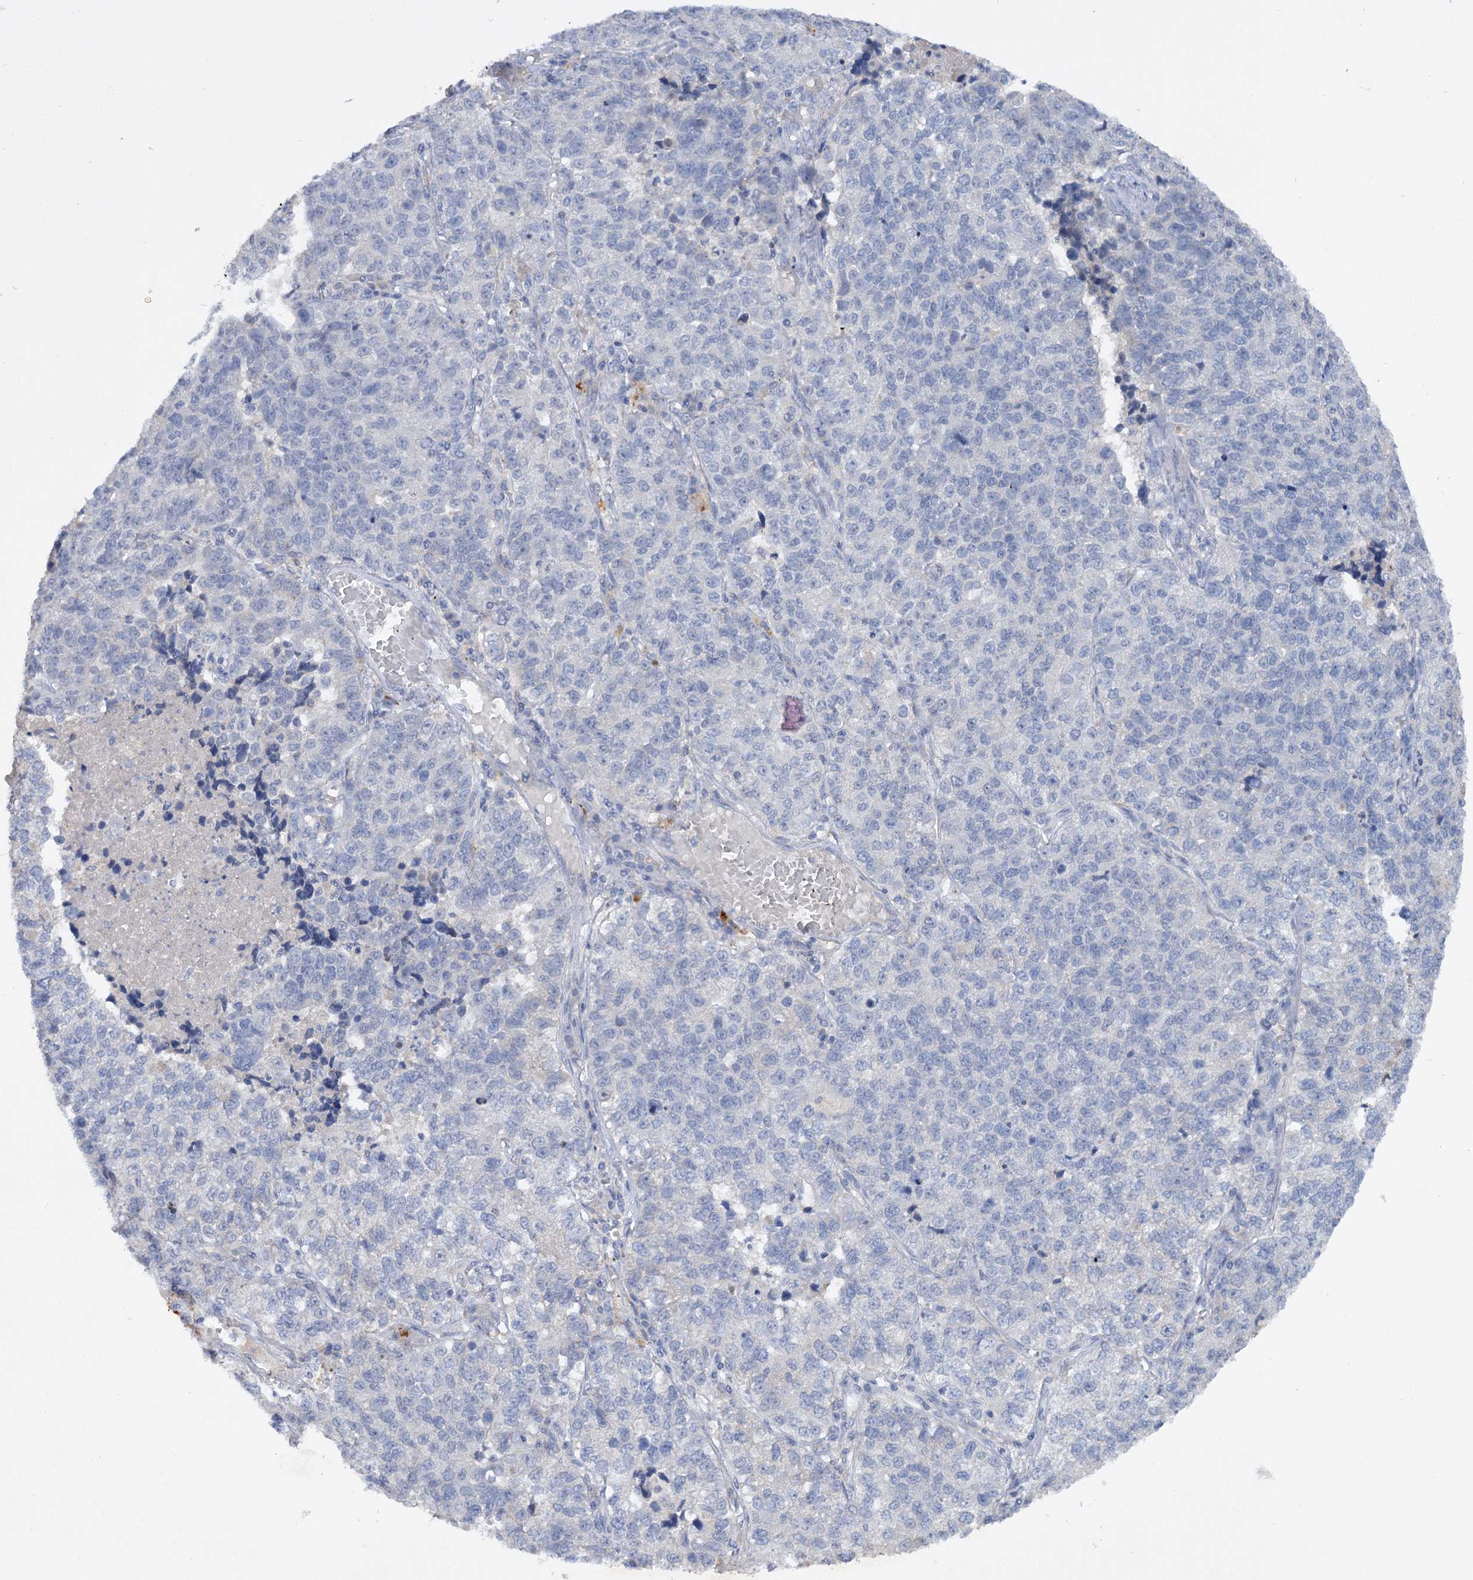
{"staining": {"intensity": "negative", "quantity": "none", "location": "none"}, "tissue": "lung cancer", "cell_type": "Tumor cells", "image_type": "cancer", "snomed": [{"axis": "morphology", "description": "Adenocarcinoma, NOS"}, {"axis": "topography", "description": "Lung"}], "caption": "An immunohistochemistry micrograph of lung cancer (adenocarcinoma) is shown. There is no staining in tumor cells of lung cancer (adenocarcinoma).", "gene": "ATP4A", "patient": {"sex": "male", "age": 49}}